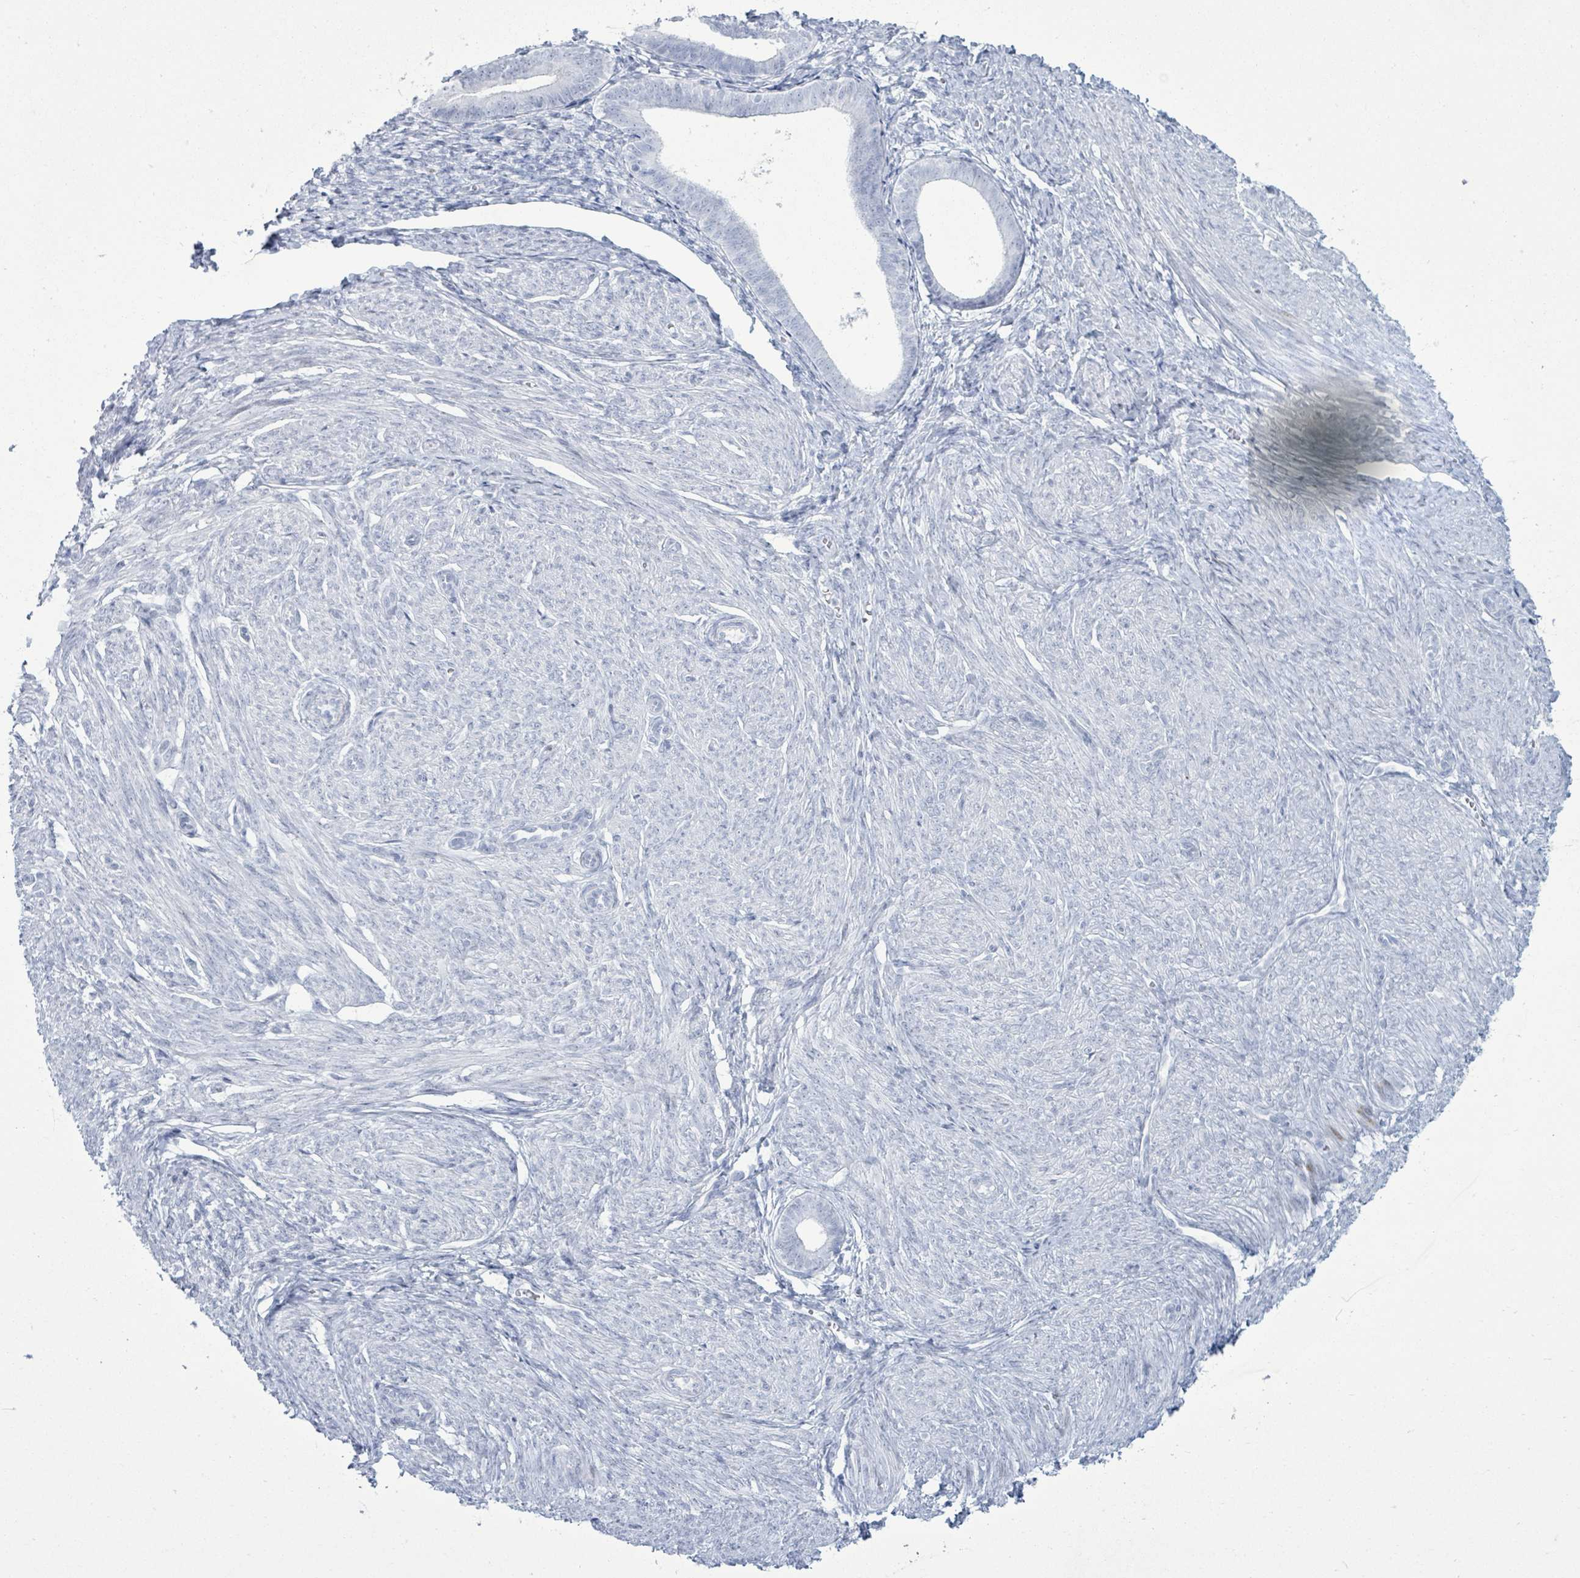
{"staining": {"intensity": "negative", "quantity": "none", "location": "none"}, "tissue": "endometrial cancer", "cell_type": "Tumor cells", "image_type": "cancer", "snomed": [{"axis": "morphology", "description": "Adenocarcinoma, NOS"}, {"axis": "topography", "description": "Endometrium"}], "caption": "Tumor cells show no significant protein positivity in endometrial cancer (adenocarcinoma). (DAB (3,3'-diaminobenzidine) IHC with hematoxylin counter stain).", "gene": "MALL", "patient": {"sex": "female", "age": 87}}